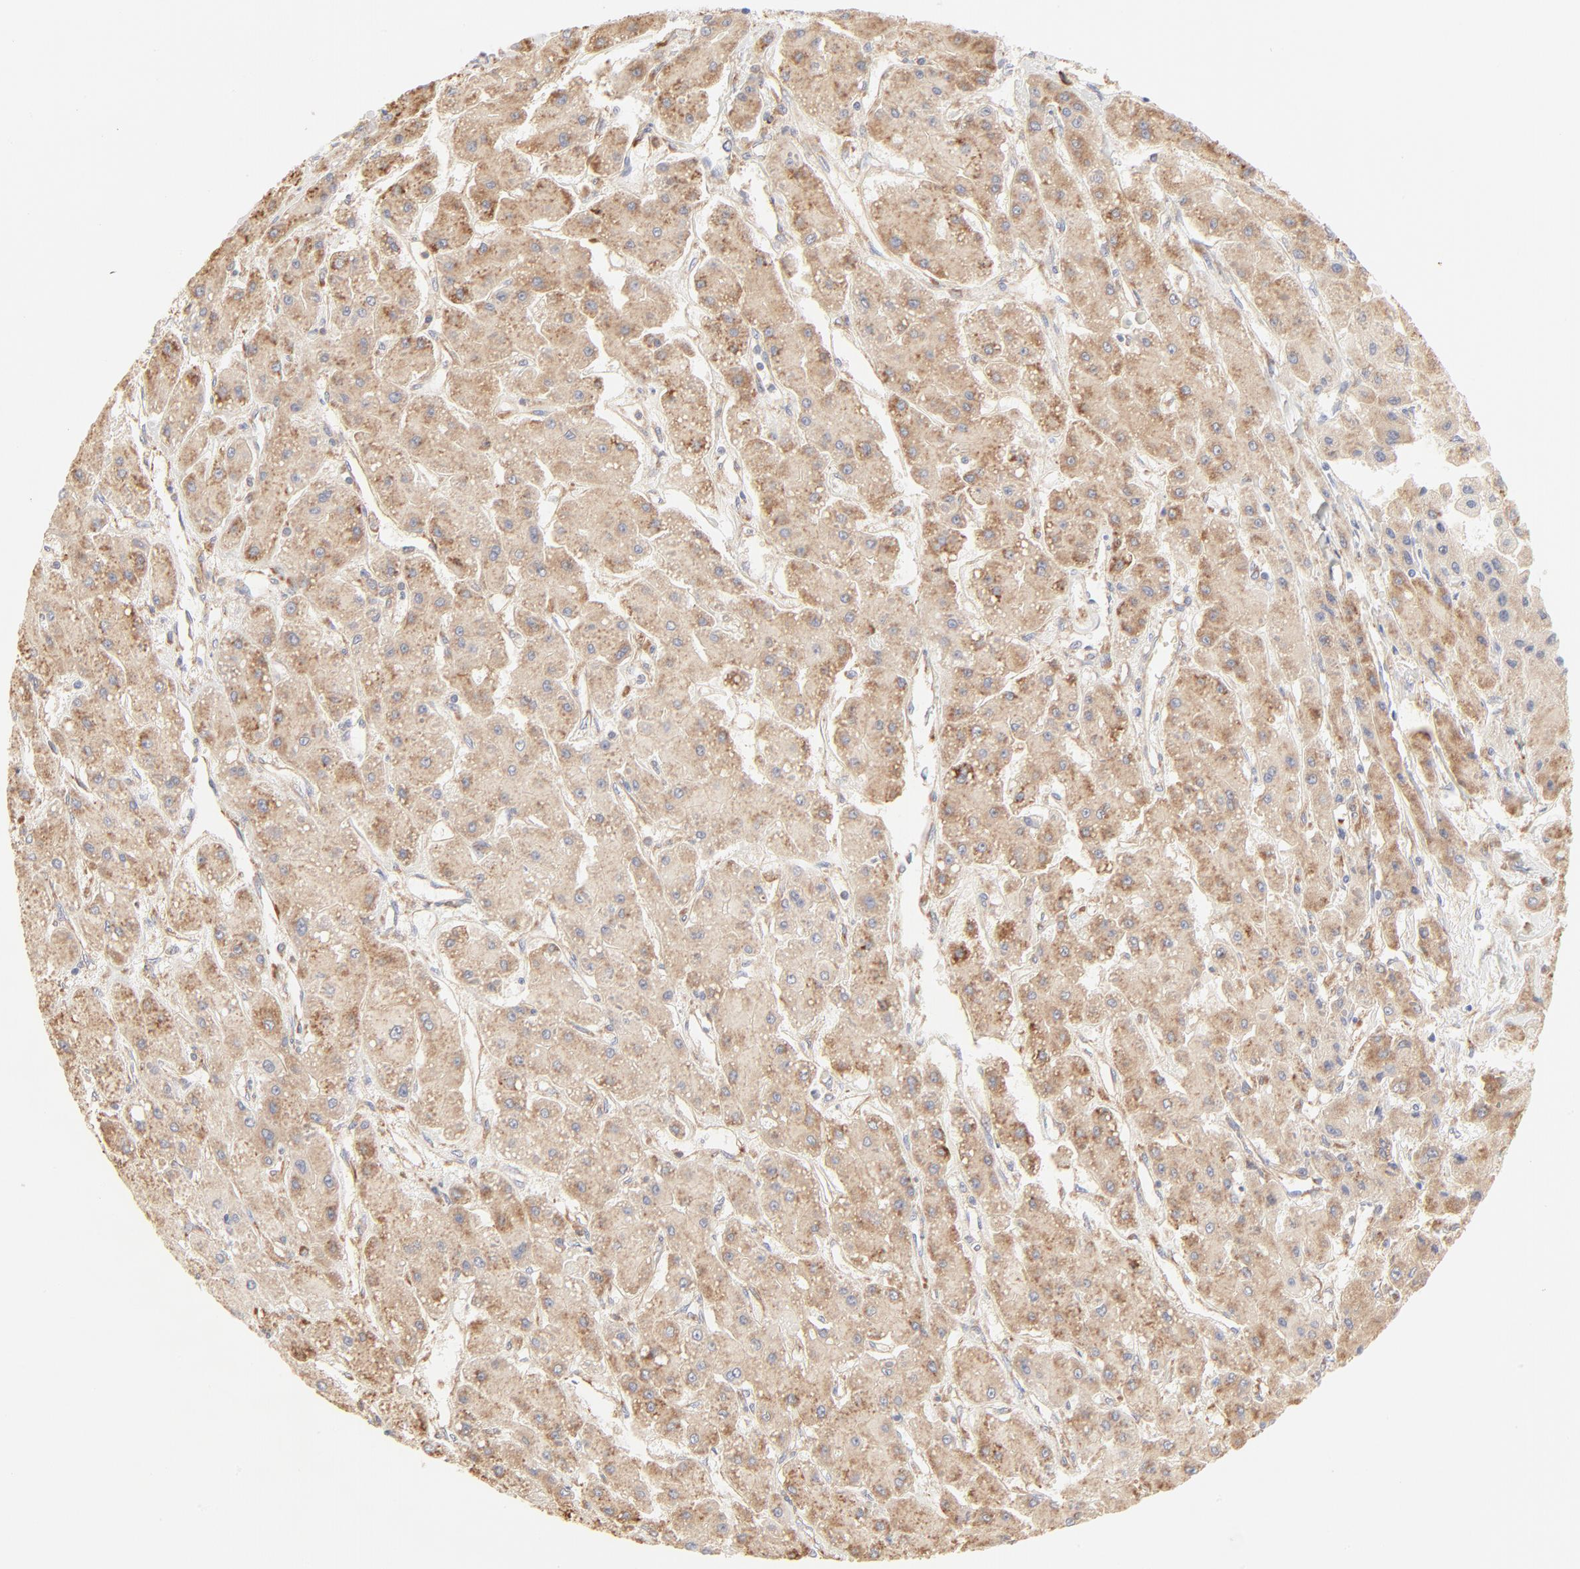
{"staining": {"intensity": "weak", "quantity": ">75%", "location": "cytoplasmic/membranous"}, "tissue": "liver cancer", "cell_type": "Tumor cells", "image_type": "cancer", "snomed": [{"axis": "morphology", "description": "Carcinoma, Hepatocellular, NOS"}, {"axis": "topography", "description": "Liver"}], "caption": "DAB immunohistochemical staining of human liver hepatocellular carcinoma reveals weak cytoplasmic/membranous protein positivity in approximately >75% of tumor cells.", "gene": "RPS20", "patient": {"sex": "female", "age": 52}}